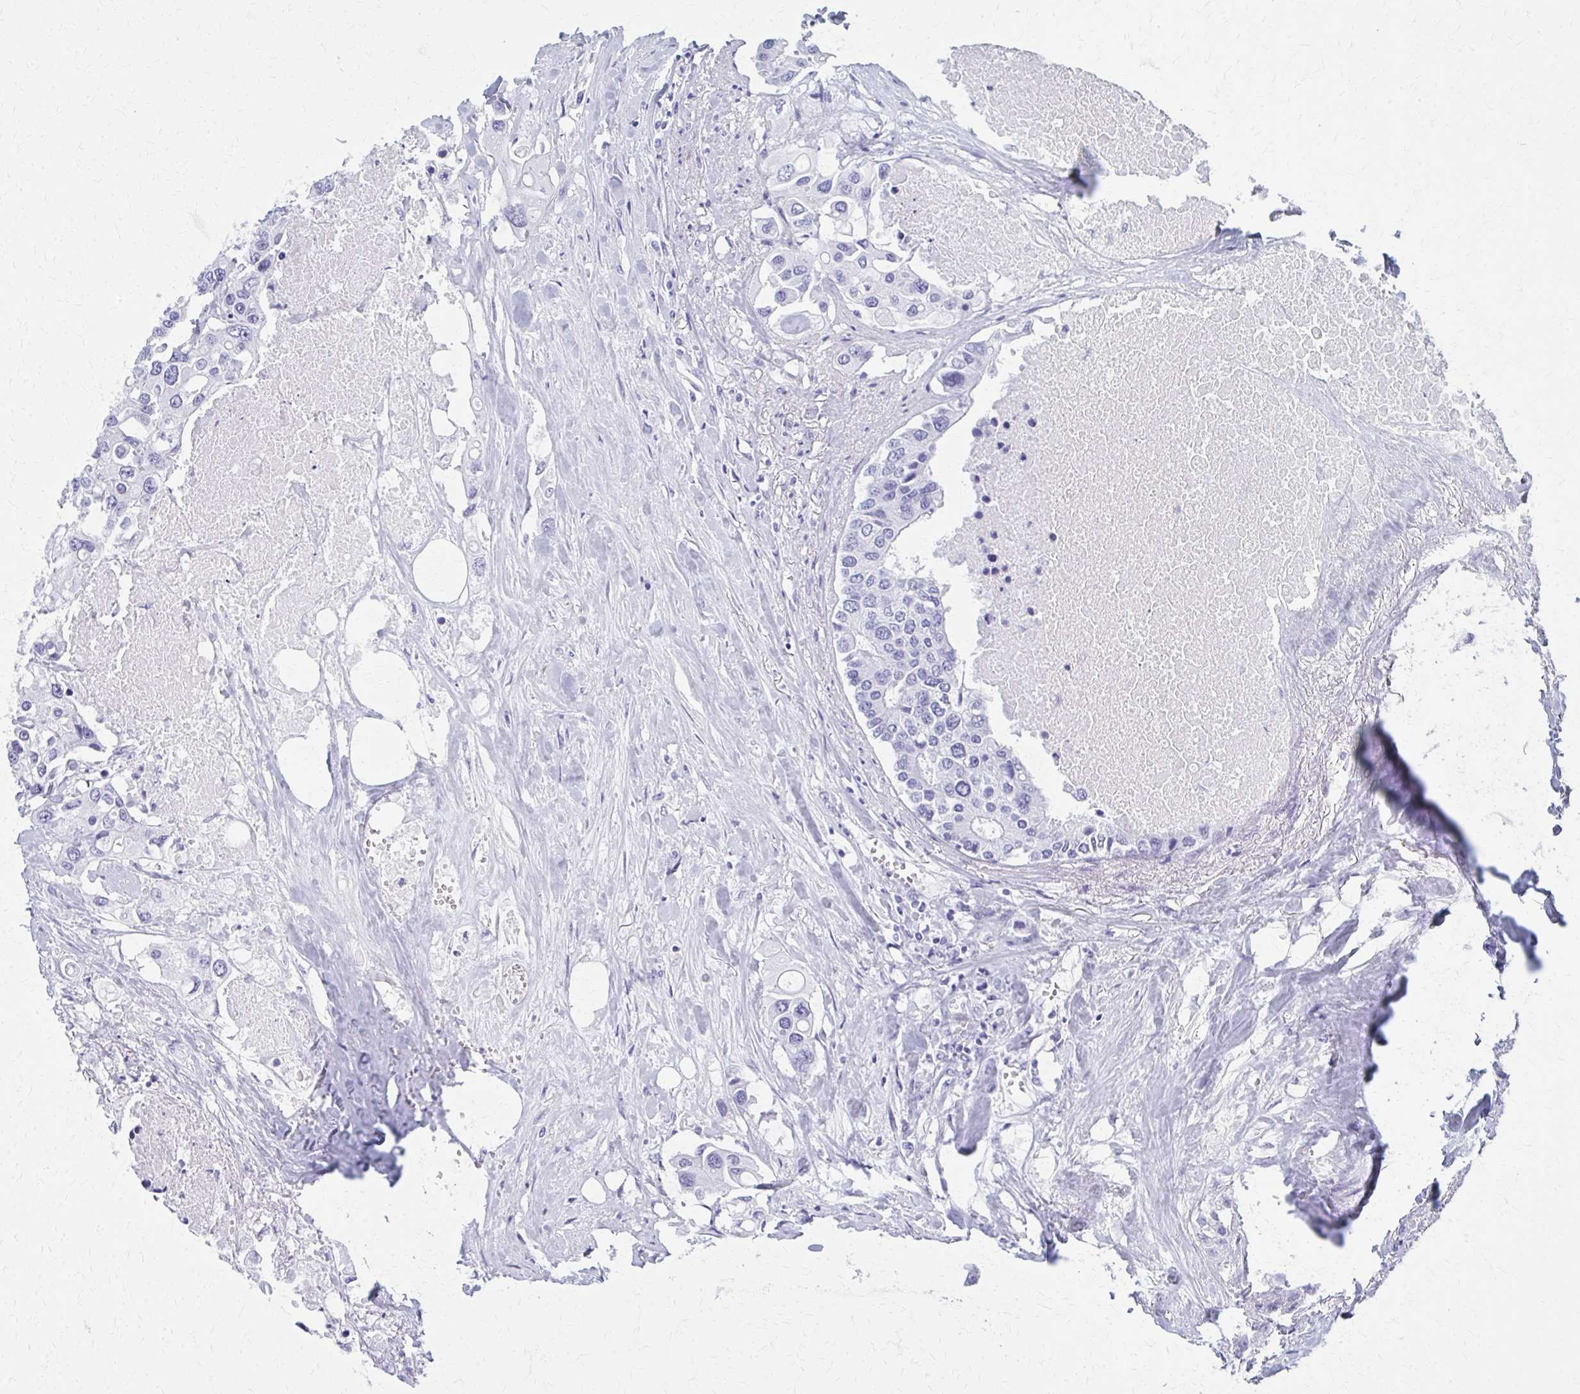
{"staining": {"intensity": "negative", "quantity": "none", "location": "none"}, "tissue": "colorectal cancer", "cell_type": "Tumor cells", "image_type": "cancer", "snomed": [{"axis": "morphology", "description": "Adenocarcinoma, NOS"}, {"axis": "topography", "description": "Colon"}], "caption": "High magnification brightfield microscopy of colorectal cancer (adenocarcinoma) stained with DAB (brown) and counterstained with hematoxylin (blue): tumor cells show no significant staining. The staining was performed using DAB to visualize the protein expression in brown, while the nuclei were stained in blue with hematoxylin (Magnification: 20x).", "gene": "MPLKIP", "patient": {"sex": "male", "age": 77}}